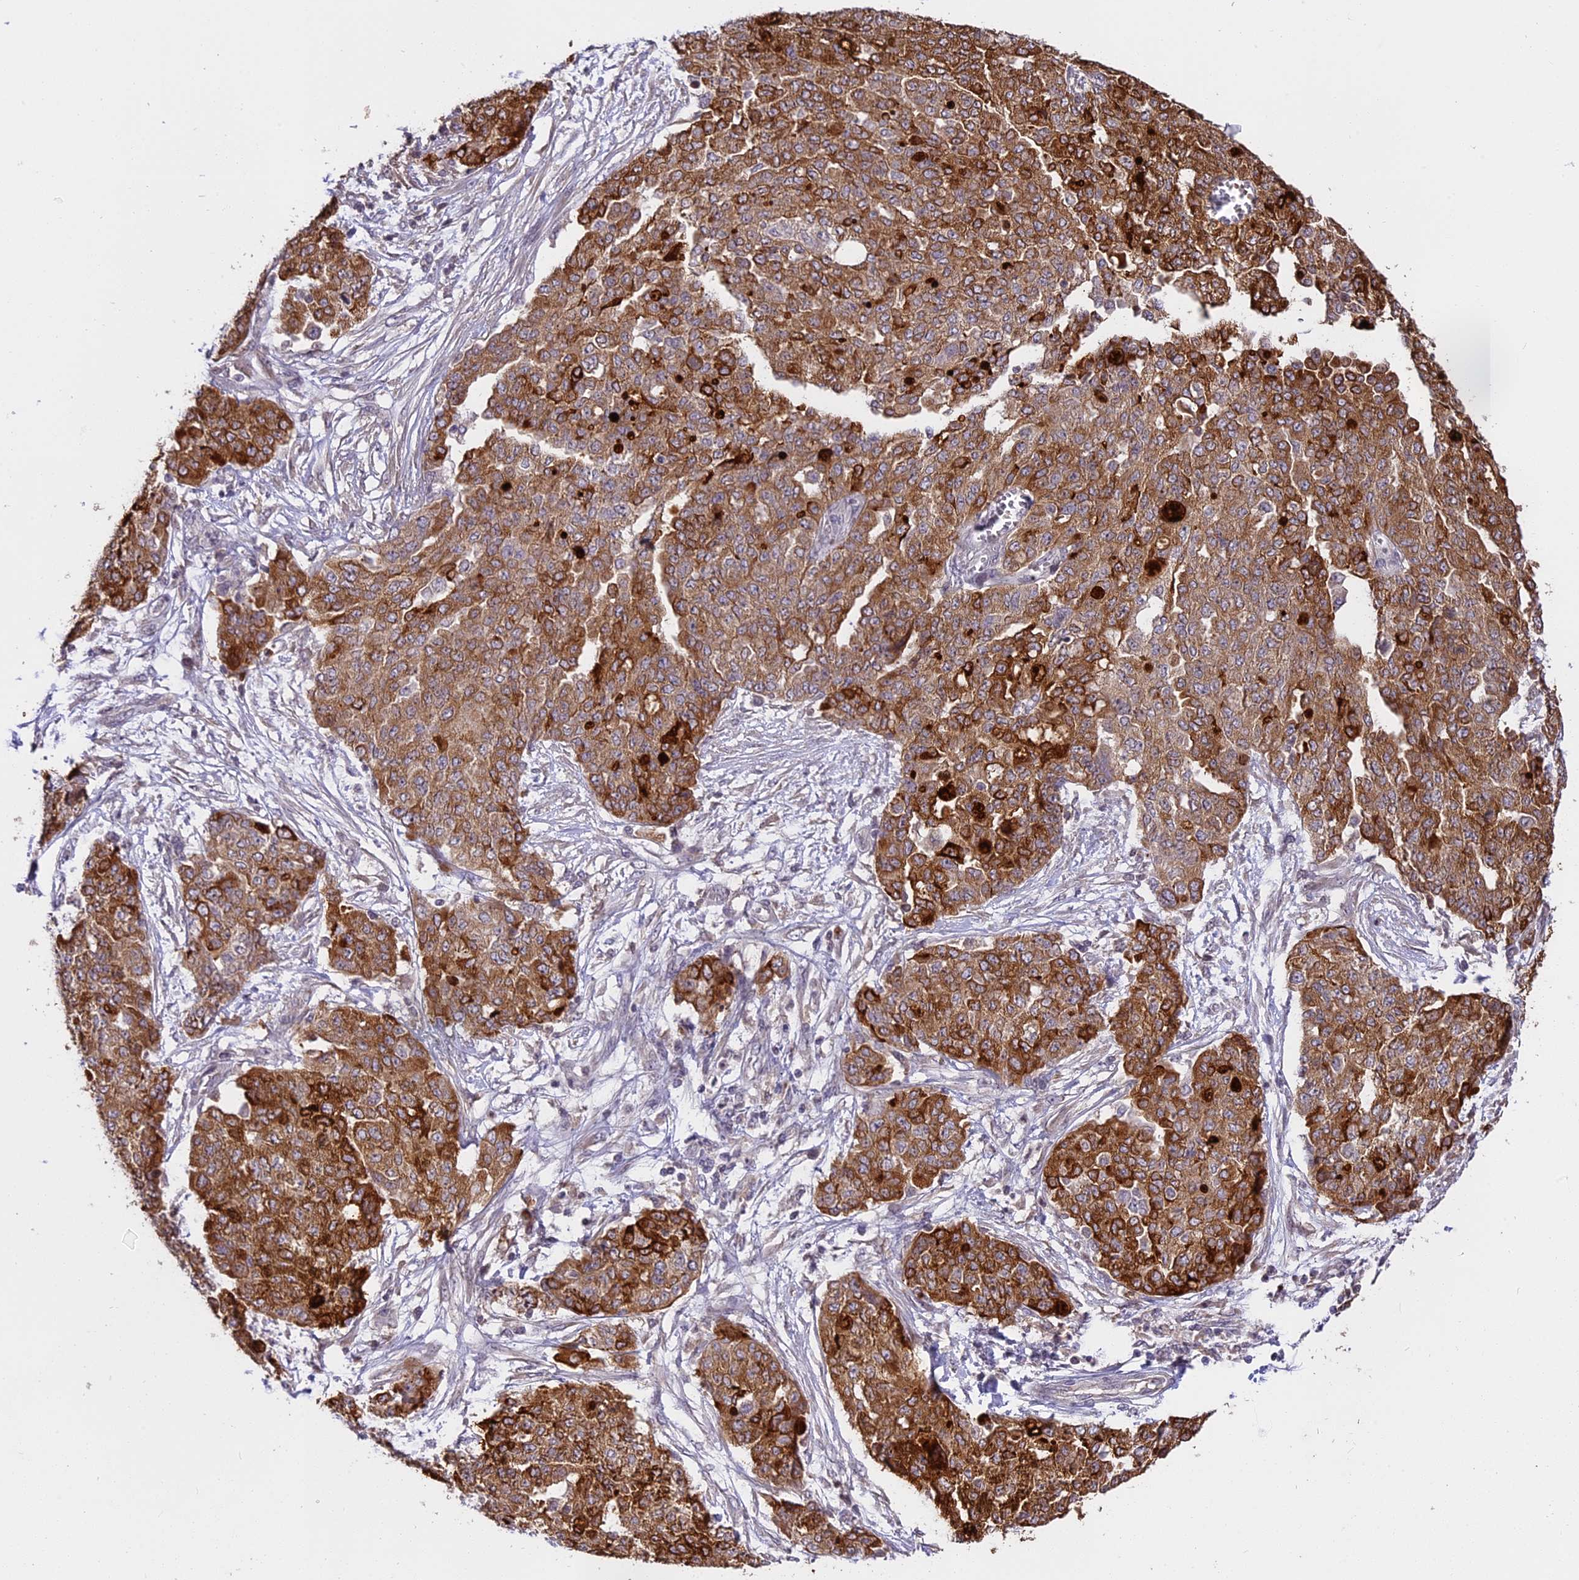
{"staining": {"intensity": "strong", "quantity": ">75%", "location": "cytoplasmic/membranous"}, "tissue": "ovarian cancer", "cell_type": "Tumor cells", "image_type": "cancer", "snomed": [{"axis": "morphology", "description": "Cystadenocarcinoma, serous, NOS"}, {"axis": "topography", "description": "Soft tissue"}, {"axis": "topography", "description": "Ovary"}], "caption": "About >75% of tumor cells in human ovarian cancer (serous cystadenocarcinoma) display strong cytoplasmic/membranous protein staining as visualized by brown immunohistochemical staining.", "gene": "WFDC2", "patient": {"sex": "female", "age": 57}}